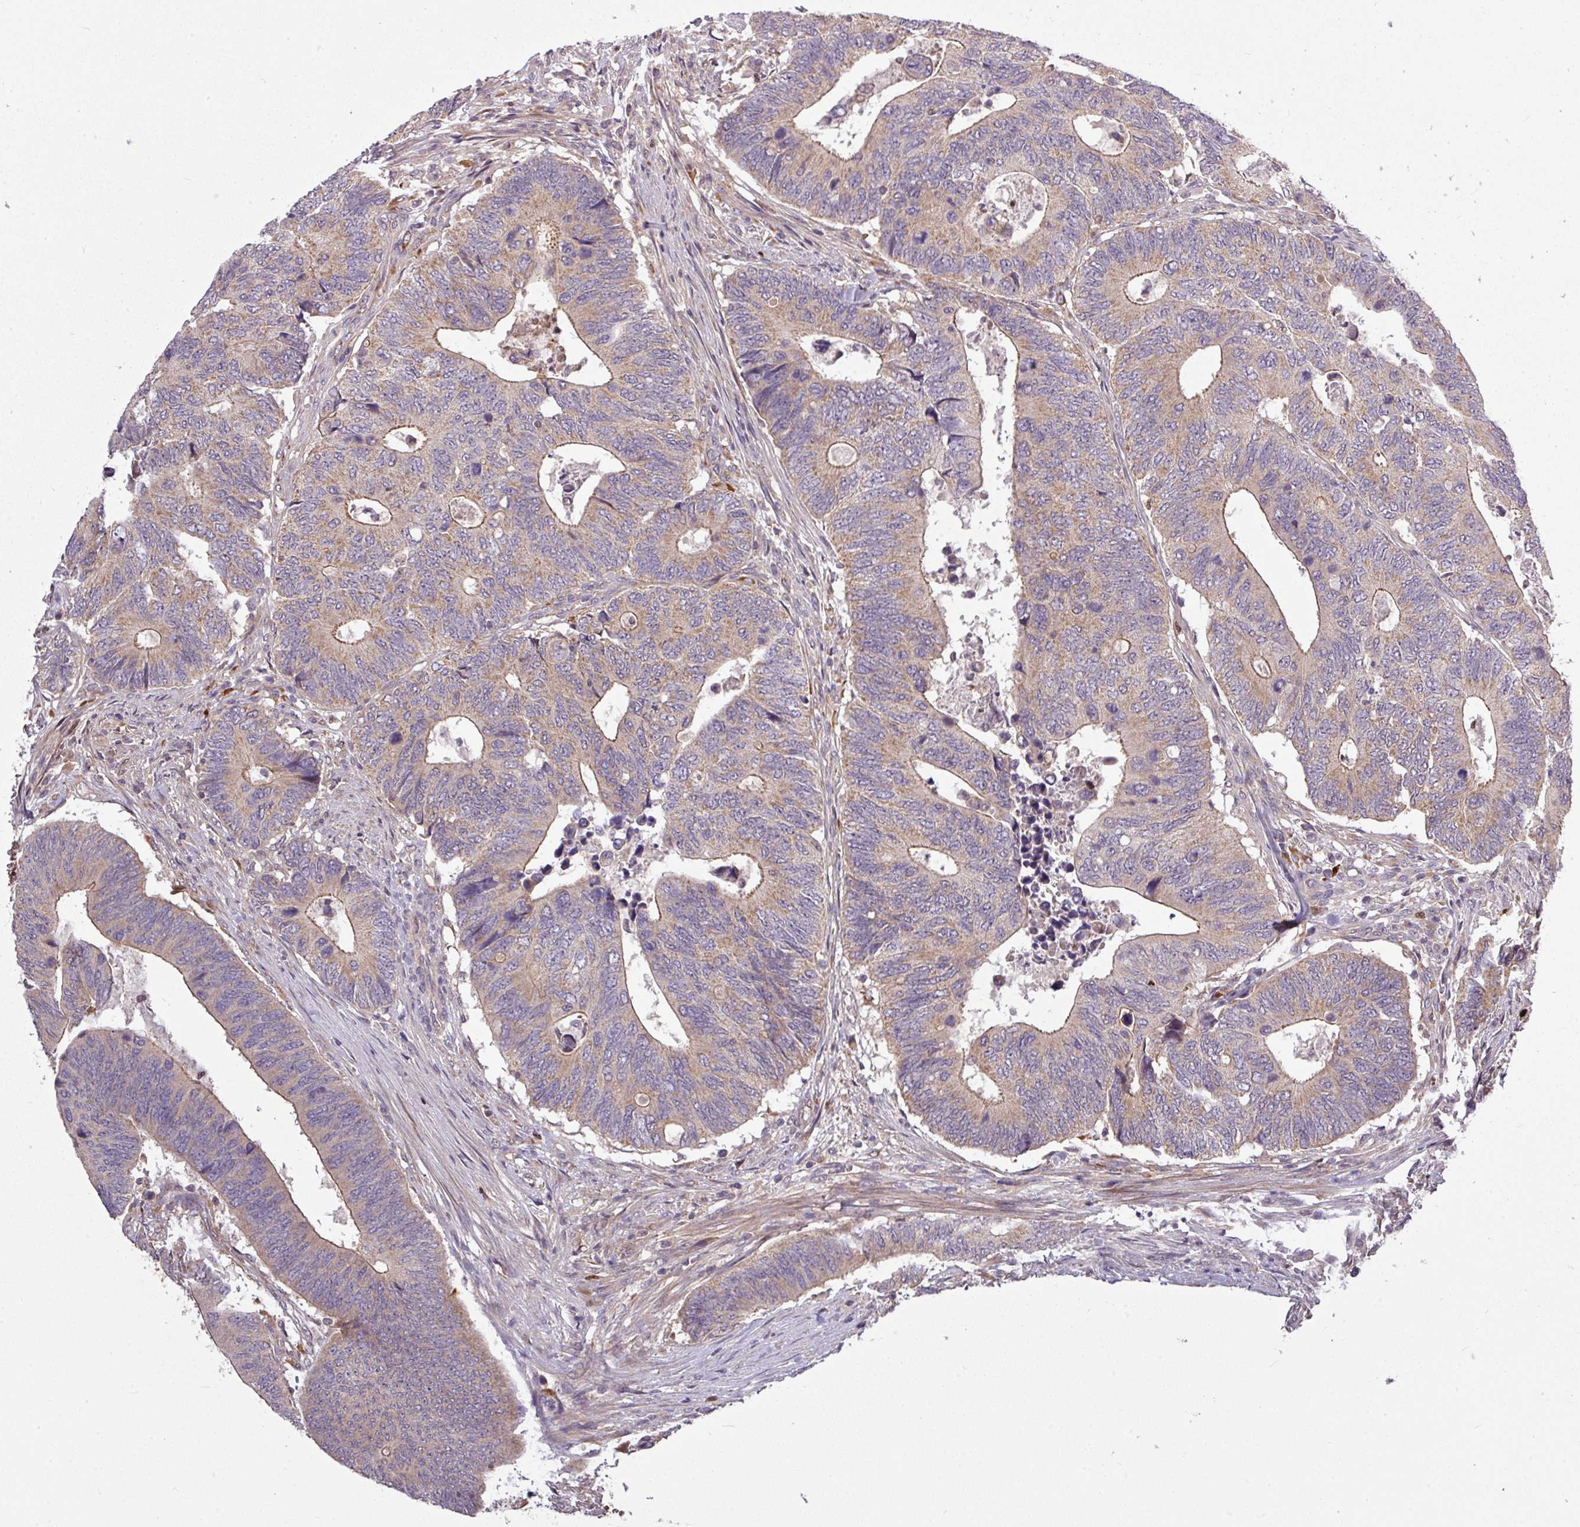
{"staining": {"intensity": "moderate", "quantity": "25%-75%", "location": "cytoplasmic/membranous"}, "tissue": "colorectal cancer", "cell_type": "Tumor cells", "image_type": "cancer", "snomed": [{"axis": "morphology", "description": "Adenocarcinoma, NOS"}, {"axis": "topography", "description": "Colon"}], "caption": "This micrograph reveals IHC staining of human colorectal cancer, with medium moderate cytoplasmic/membranous staining in approximately 25%-75% of tumor cells.", "gene": "PAPLN", "patient": {"sex": "male", "age": 87}}